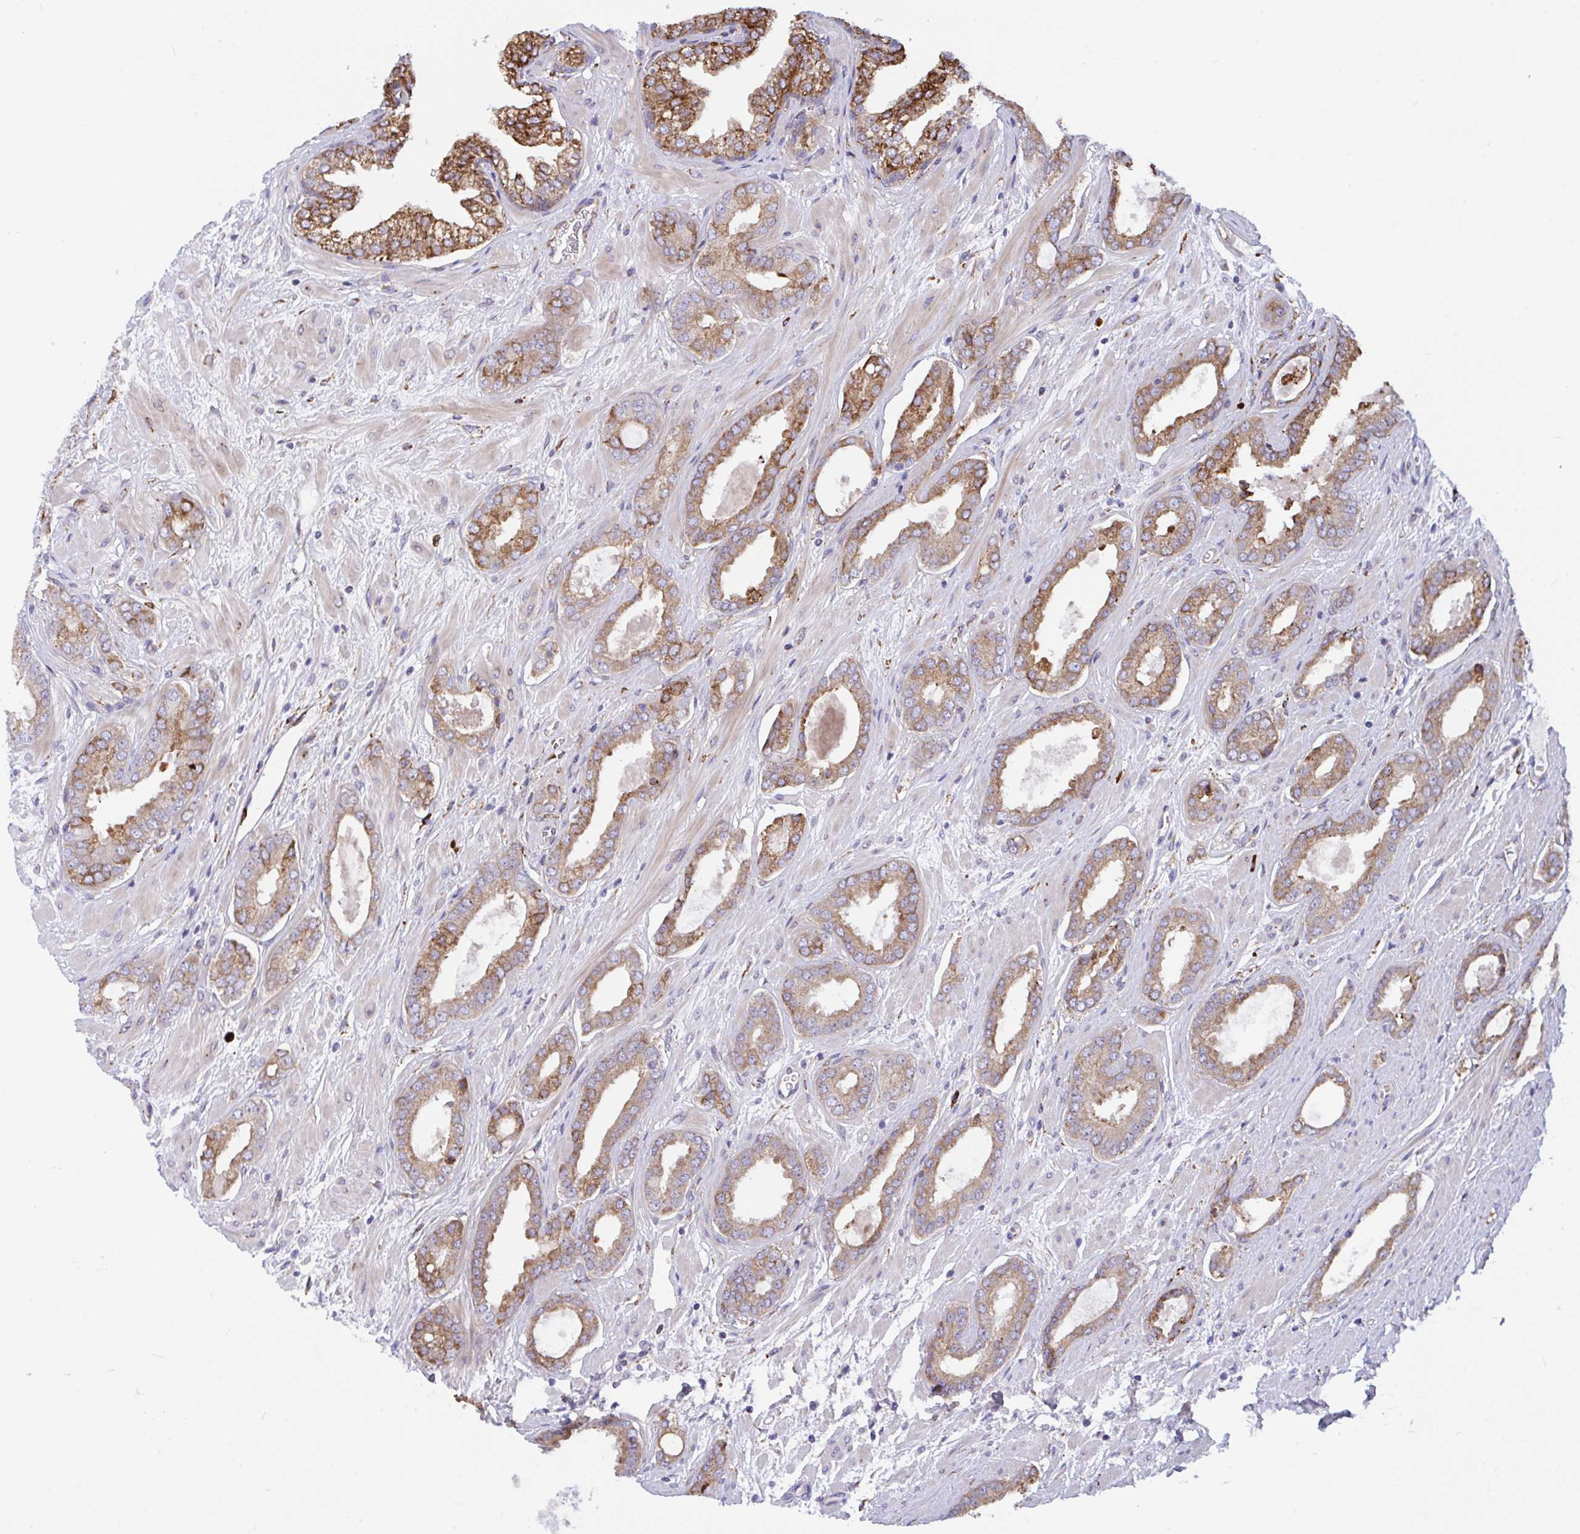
{"staining": {"intensity": "moderate", "quantity": ">75%", "location": "cytoplasmic/membranous"}, "tissue": "prostate cancer", "cell_type": "Tumor cells", "image_type": "cancer", "snomed": [{"axis": "morphology", "description": "Adenocarcinoma, High grade"}, {"axis": "topography", "description": "Prostate"}], "caption": "A medium amount of moderate cytoplasmic/membranous staining is seen in approximately >75% of tumor cells in prostate adenocarcinoma (high-grade) tissue.", "gene": "PEAK3", "patient": {"sex": "male", "age": 58}}